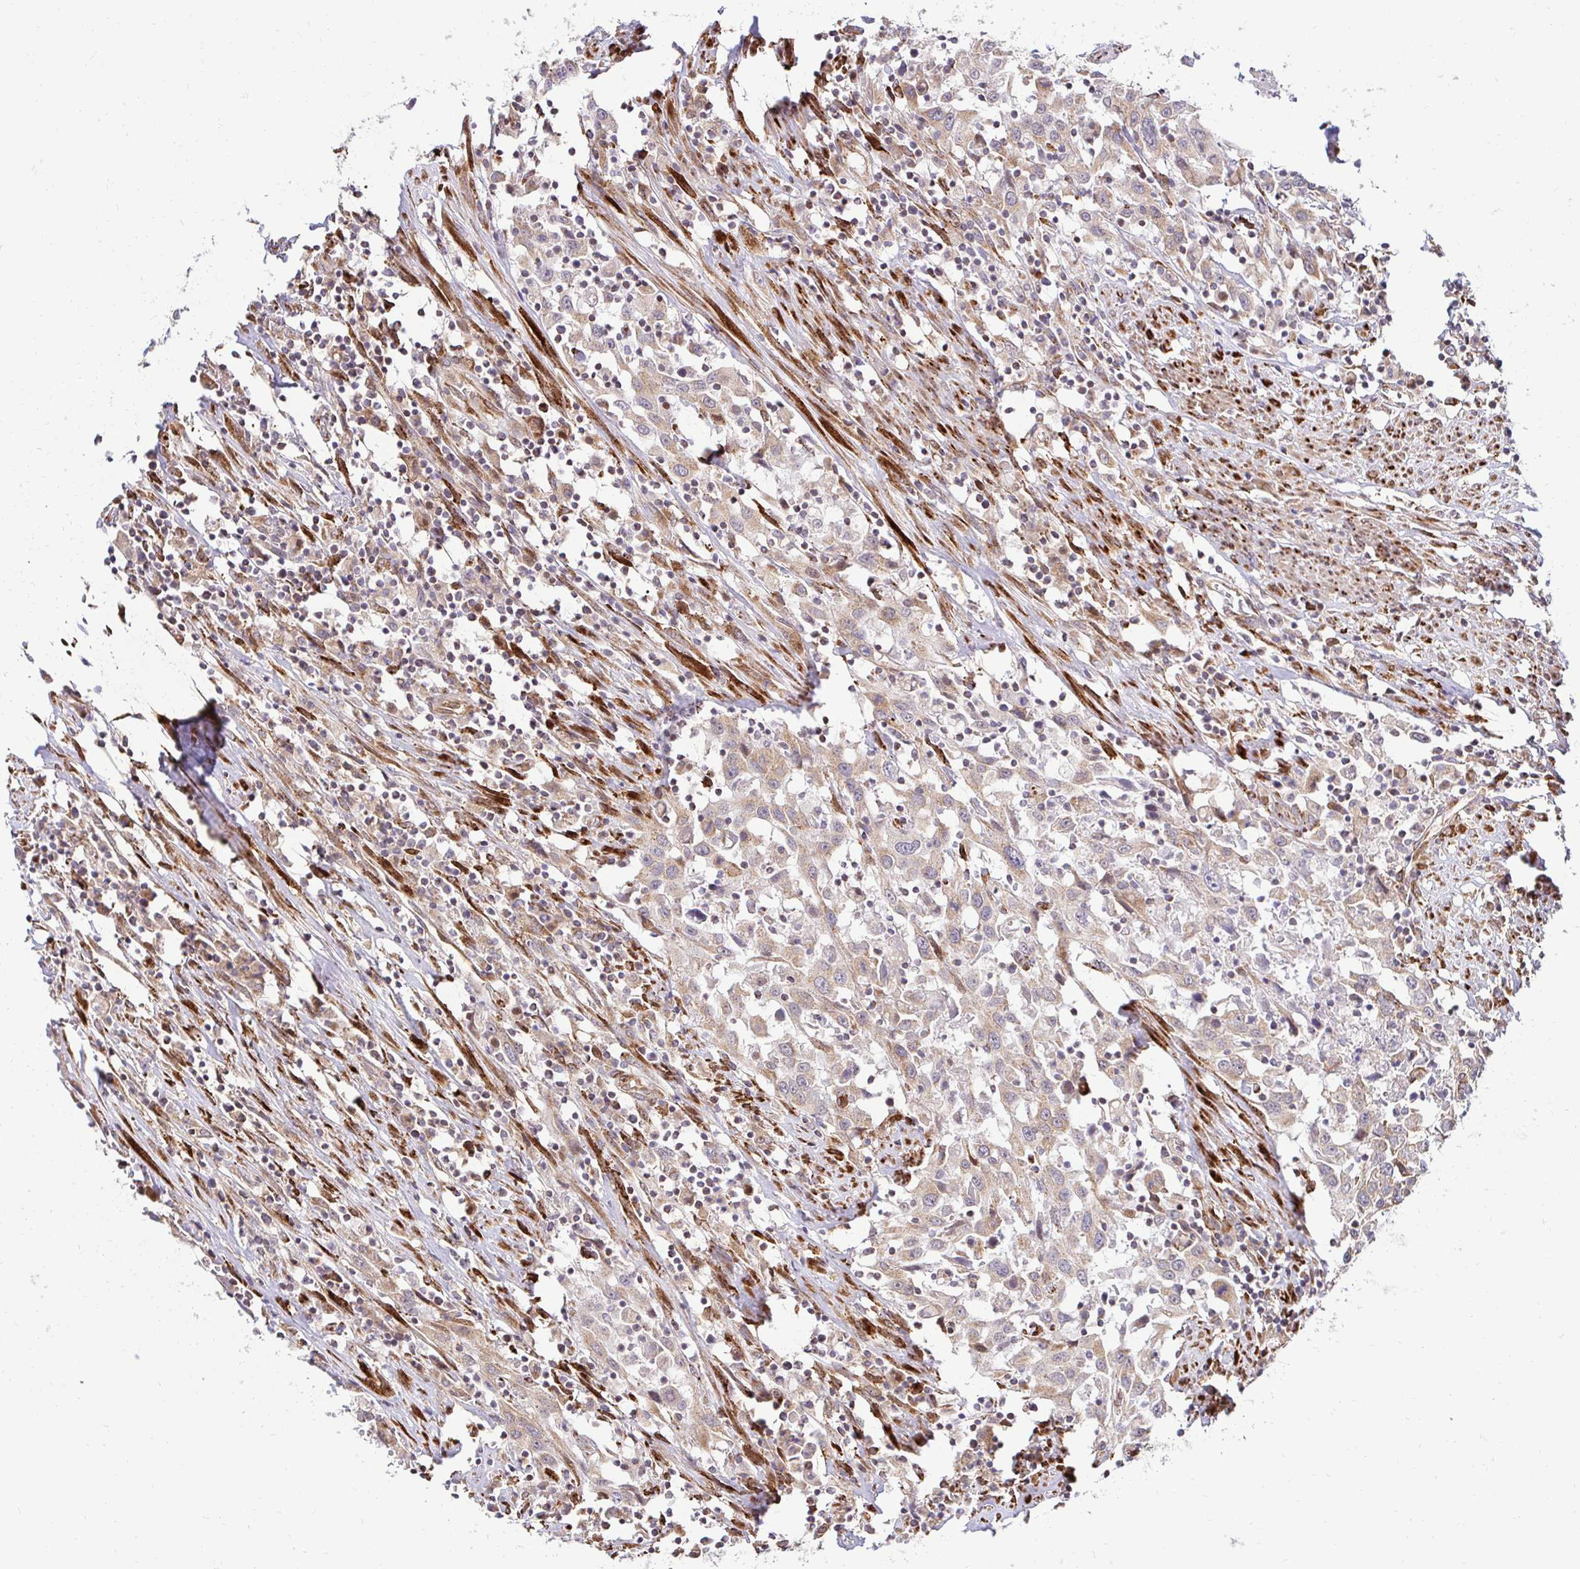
{"staining": {"intensity": "weak", "quantity": "25%-75%", "location": "cytoplasmic/membranous"}, "tissue": "urothelial cancer", "cell_type": "Tumor cells", "image_type": "cancer", "snomed": [{"axis": "morphology", "description": "Urothelial carcinoma, High grade"}, {"axis": "topography", "description": "Urinary bladder"}], "caption": "Urothelial cancer stained for a protein (brown) shows weak cytoplasmic/membranous positive positivity in approximately 25%-75% of tumor cells.", "gene": "HPS1", "patient": {"sex": "male", "age": 61}}